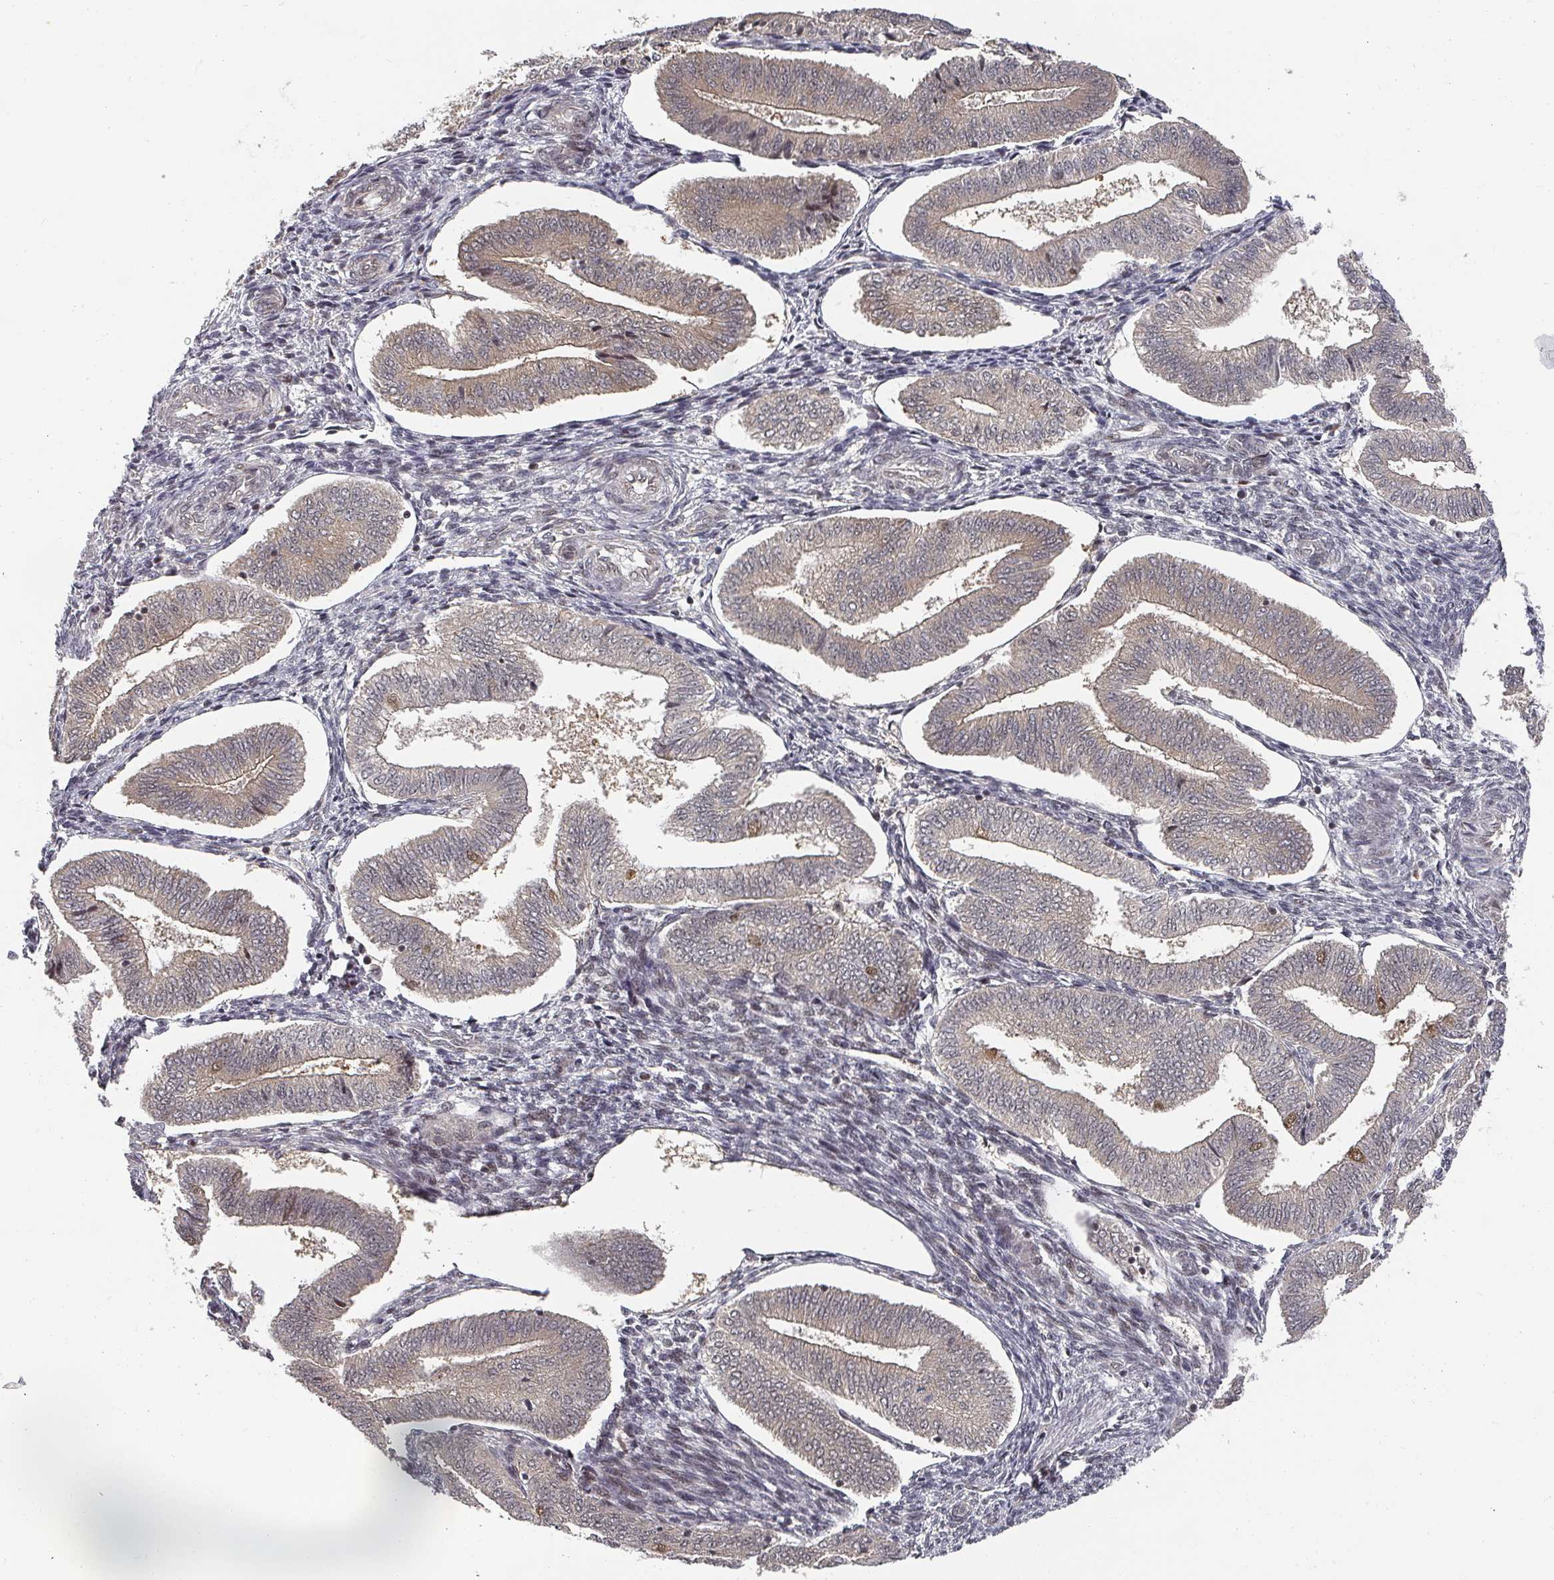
{"staining": {"intensity": "negative", "quantity": "none", "location": "none"}, "tissue": "endometrium", "cell_type": "Cells in endometrial stroma", "image_type": "normal", "snomed": [{"axis": "morphology", "description": "Normal tissue, NOS"}, {"axis": "topography", "description": "Endometrium"}], "caption": "Image shows no significant protein staining in cells in endometrial stroma of benign endometrium.", "gene": "KIF1C", "patient": {"sex": "female", "age": 34}}